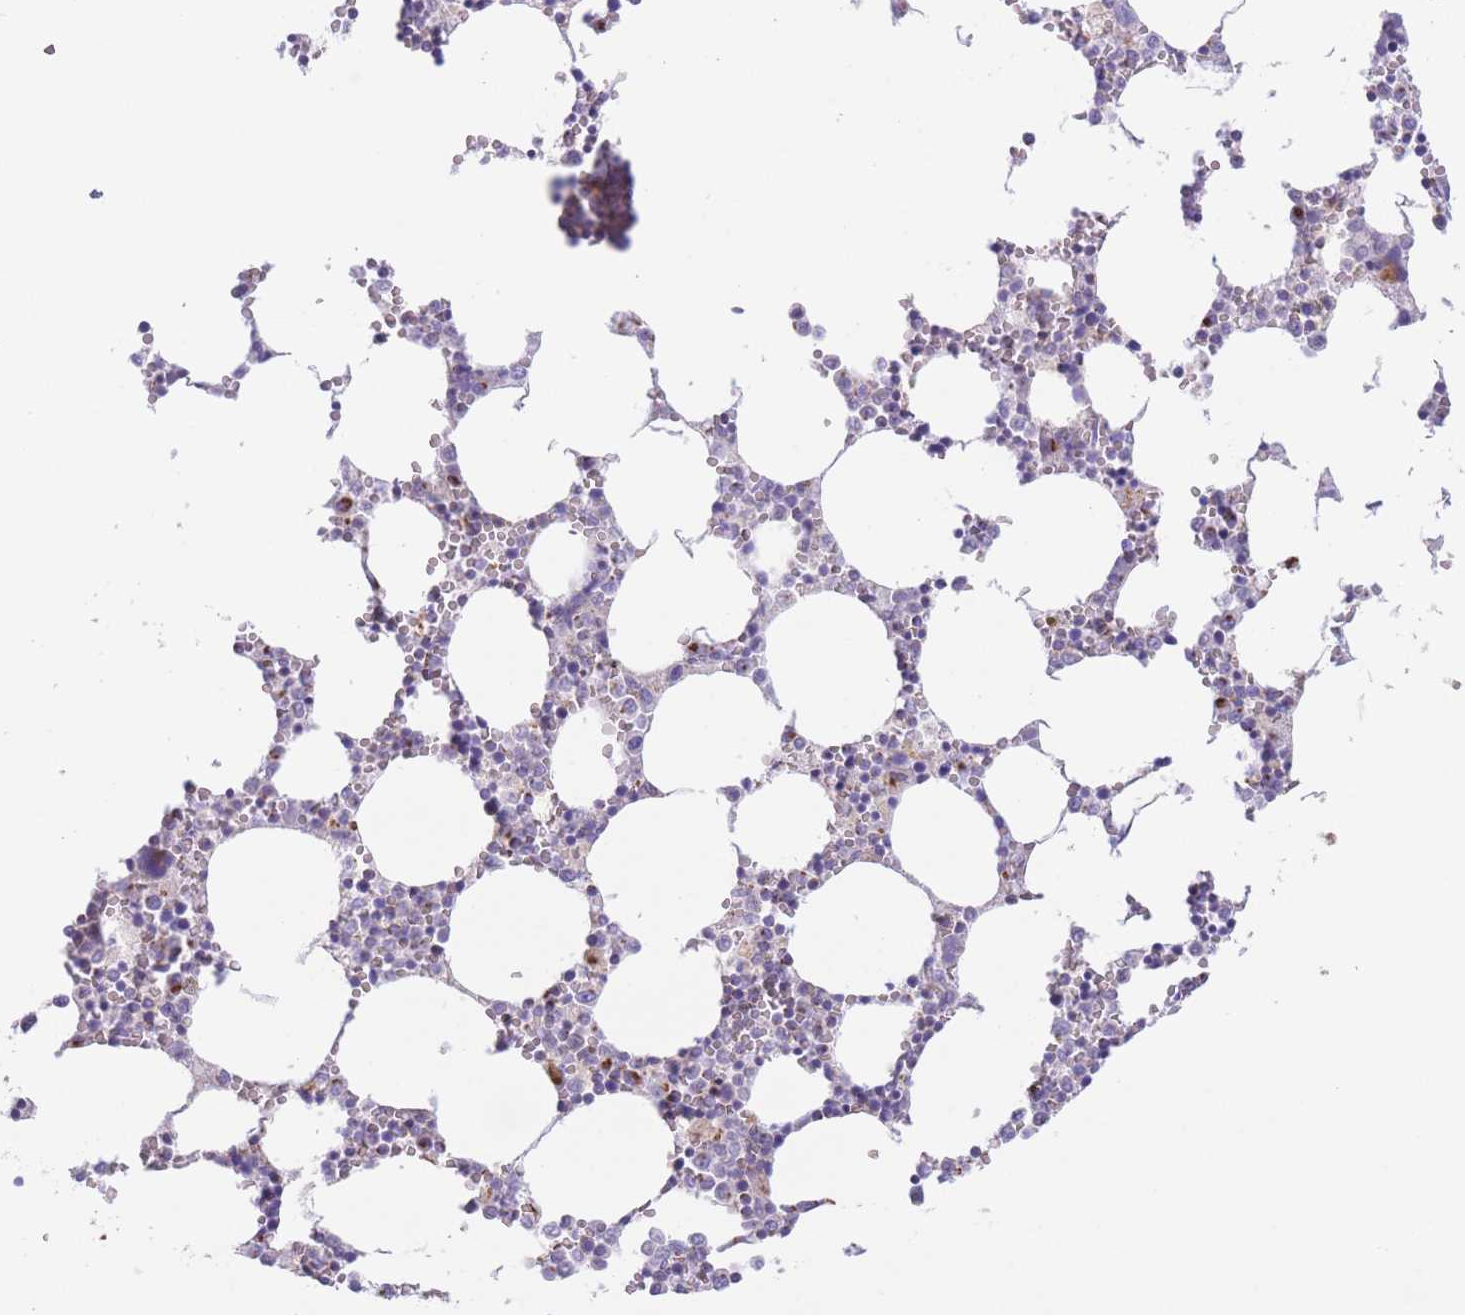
{"staining": {"intensity": "moderate", "quantity": "<25%", "location": "cytoplasmic/membranous"}, "tissue": "bone marrow", "cell_type": "Hematopoietic cells", "image_type": "normal", "snomed": [{"axis": "morphology", "description": "Normal tissue, NOS"}, {"axis": "topography", "description": "Bone marrow"}], "caption": "Protein analysis of benign bone marrow demonstrates moderate cytoplasmic/membranous staining in about <25% of hematopoietic cells.", "gene": "MPND", "patient": {"sex": "female", "age": 64}}